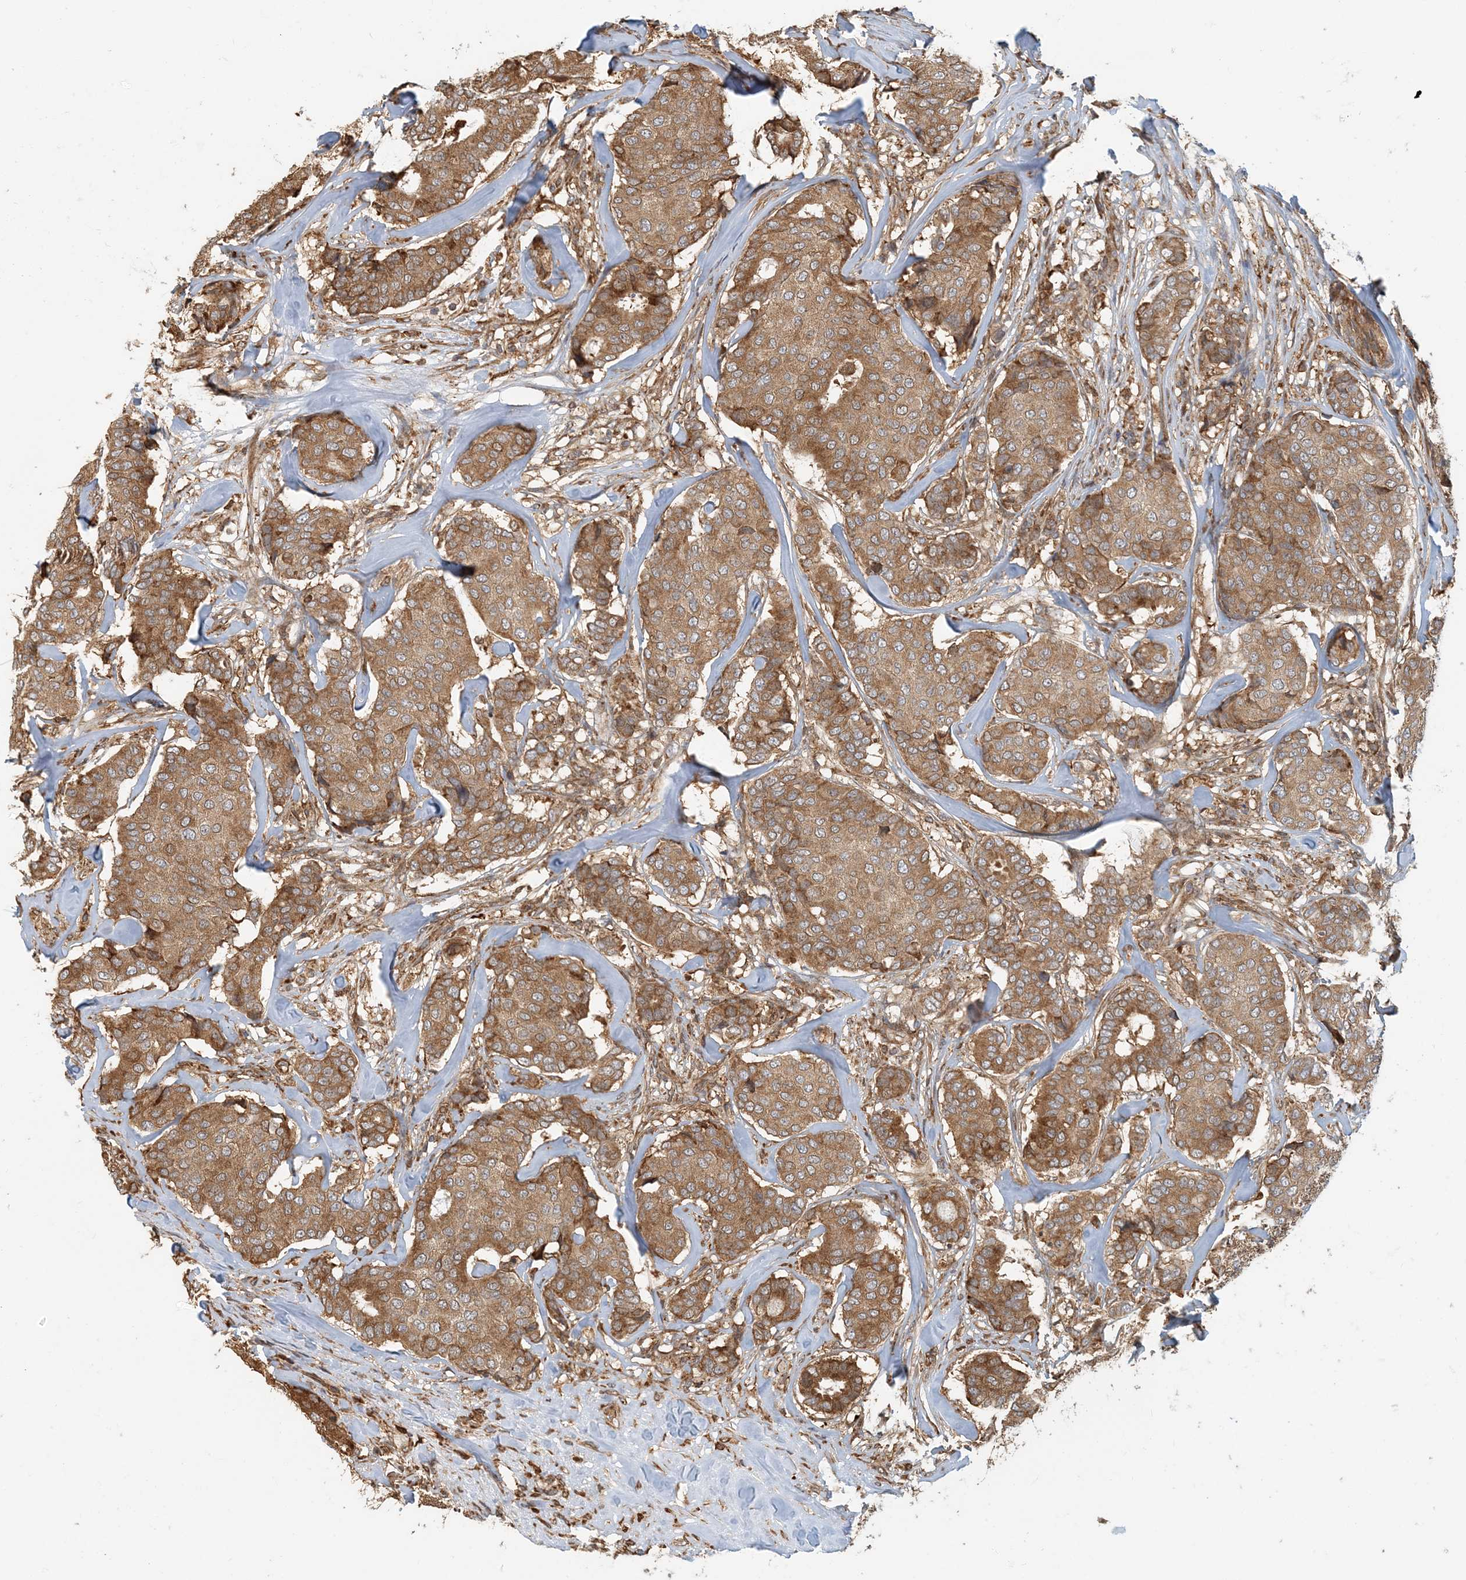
{"staining": {"intensity": "moderate", "quantity": ">75%", "location": "cytoplasmic/membranous"}, "tissue": "breast cancer", "cell_type": "Tumor cells", "image_type": "cancer", "snomed": [{"axis": "morphology", "description": "Duct carcinoma"}, {"axis": "topography", "description": "Breast"}], "caption": "A brown stain shows moderate cytoplasmic/membranous staining of a protein in human breast cancer (invasive ductal carcinoma) tumor cells. Nuclei are stained in blue.", "gene": "HNMT", "patient": {"sex": "female", "age": 75}}